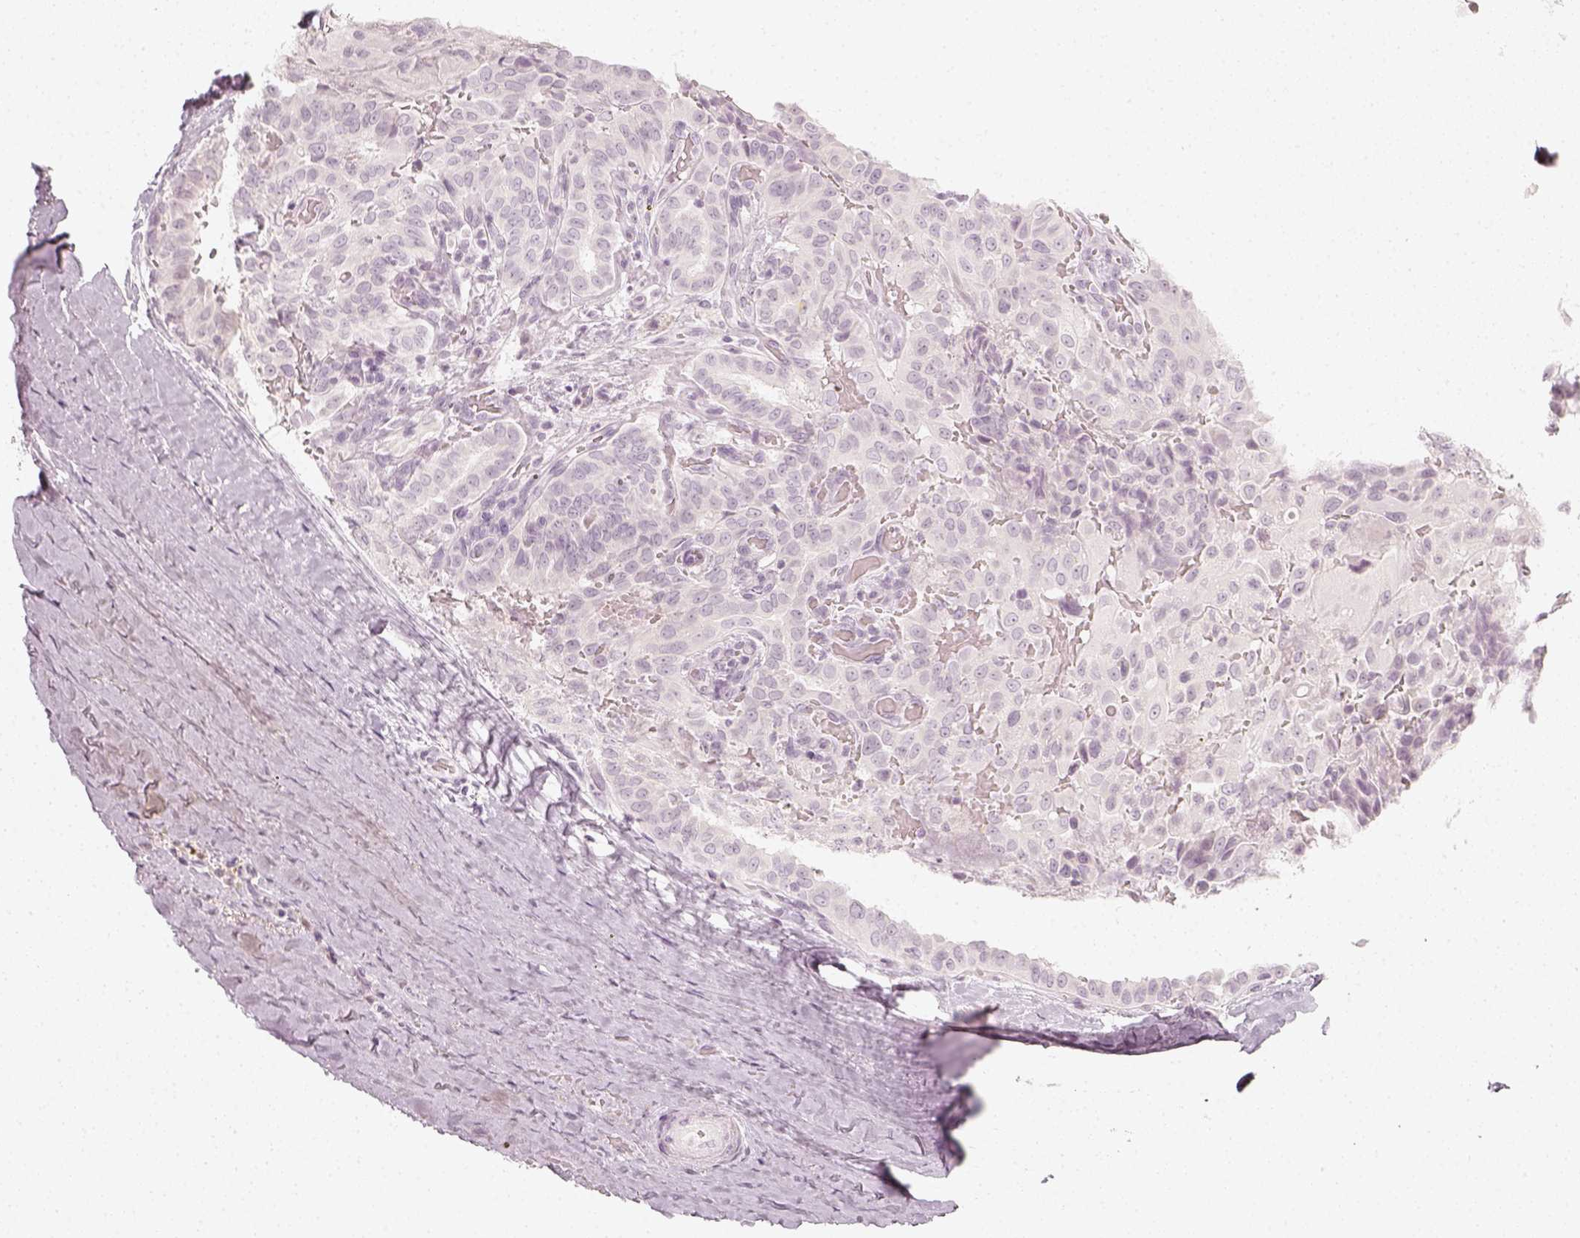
{"staining": {"intensity": "negative", "quantity": "none", "location": "none"}, "tissue": "thyroid cancer", "cell_type": "Tumor cells", "image_type": "cancer", "snomed": [{"axis": "morphology", "description": "Papillary adenocarcinoma, NOS"}, {"axis": "morphology", "description": "Papillary adenoma metastatic"}, {"axis": "topography", "description": "Thyroid gland"}], "caption": "This is a photomicrograph of immunohistochemistry staining of thyroid papillary adenocarcinoma, which shows no expression in tumor cells. The staining is performed using DAB brown chromogen with nuclei counter-stained in using hematoxylin.", "gene": "KRT25", "patient": {"sex": "female", "age": 50}}